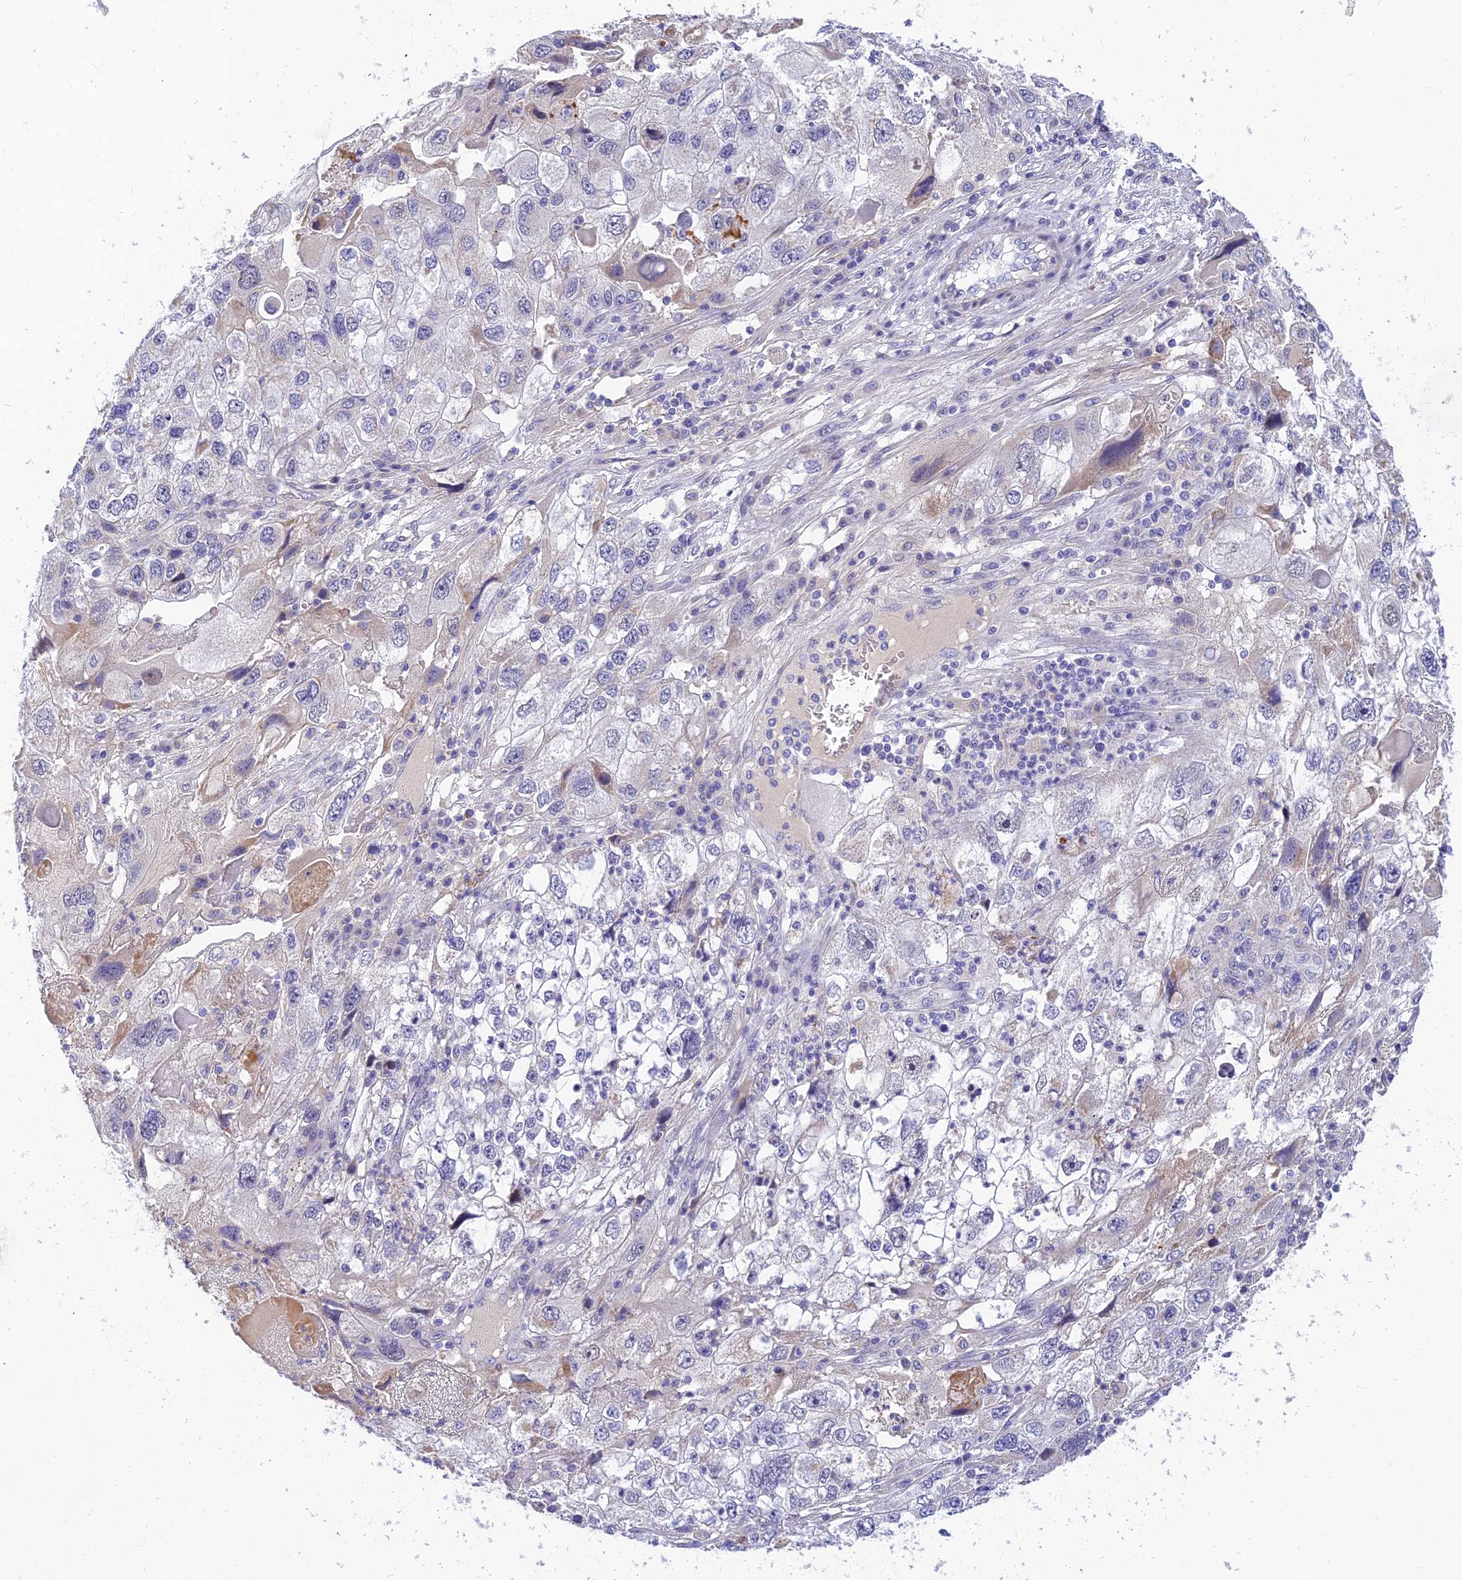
{"staining": {"intensity": "negative", "quantity": "none", "location": "none"}, "tissue": "endometrial cancer", "cell_type": "Tumor cells", "image_type": "cancer", "snomed": [{"axis": "morphology", "description": "Adenocarcinoma, NOS"}, {"axis": "topography", "description": "Endometrium"}], "caption": "This histopathology image is of endometrial adenocarcinoma stained with IHC to label a protein in brown with the nuclei are counter-stained blue. There is no positivity in tumor cells.", "gene": "ANKS4B", "patient": {"sex": "female", "age": 49}}